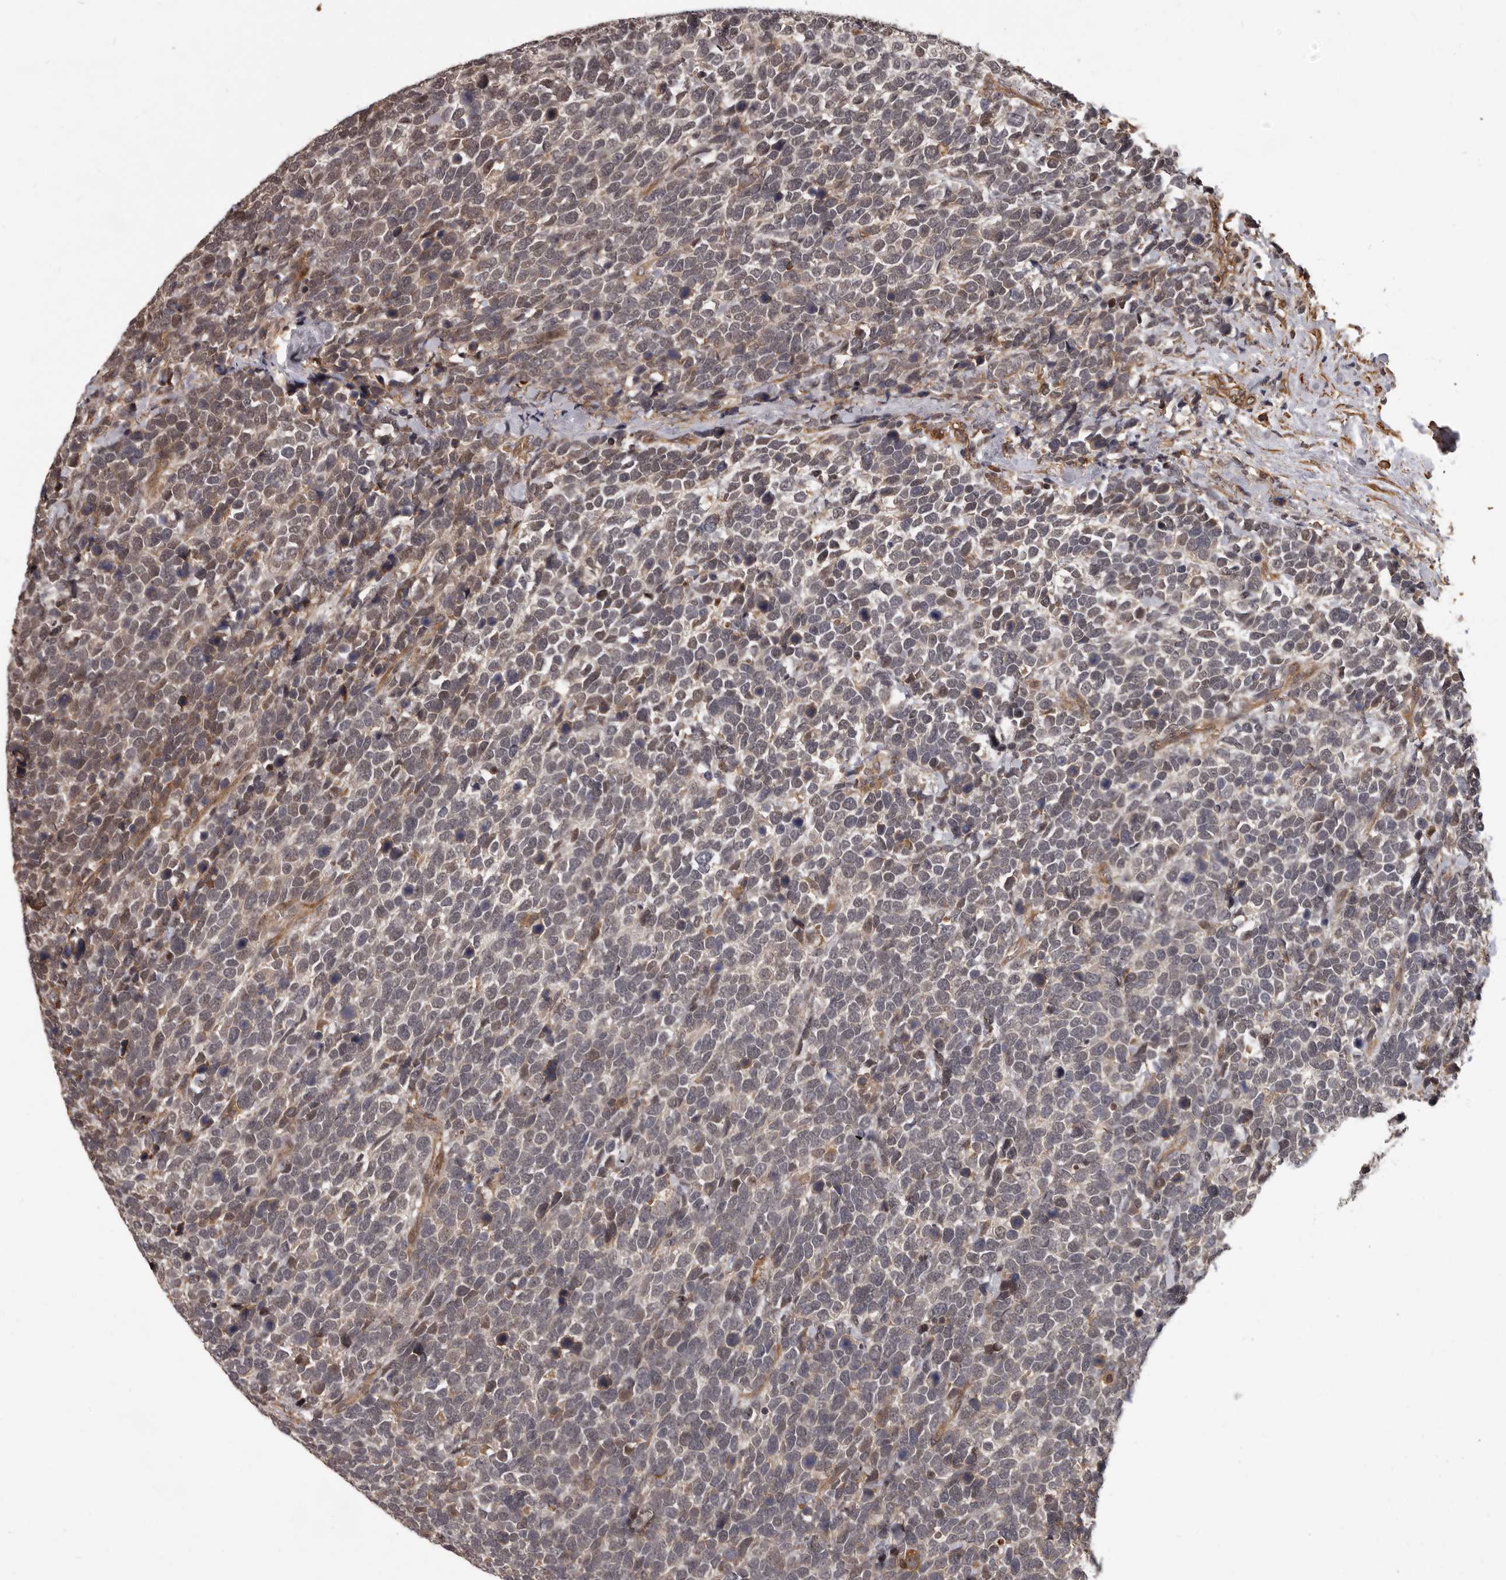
{"staining": {"intensity": "weak", "quantity": "<25%", "location": "cytoplasmic/membranous"}, "tissue": "urothelial cancer", "cell_type": "Tumor cells", "image_type": "cancer", "snomed": [{"axis": "morphology", "description": "Urothelial carcinoma, High grade"}, {"axis": "topography", "description": "Urinary bladder"}], "caption": "Tumor cells are negative for brown protein staining in high-grade urothelial carcinoma.", "gene": "SLITRK6", "patient": {"sex": "female", "age": 82}}